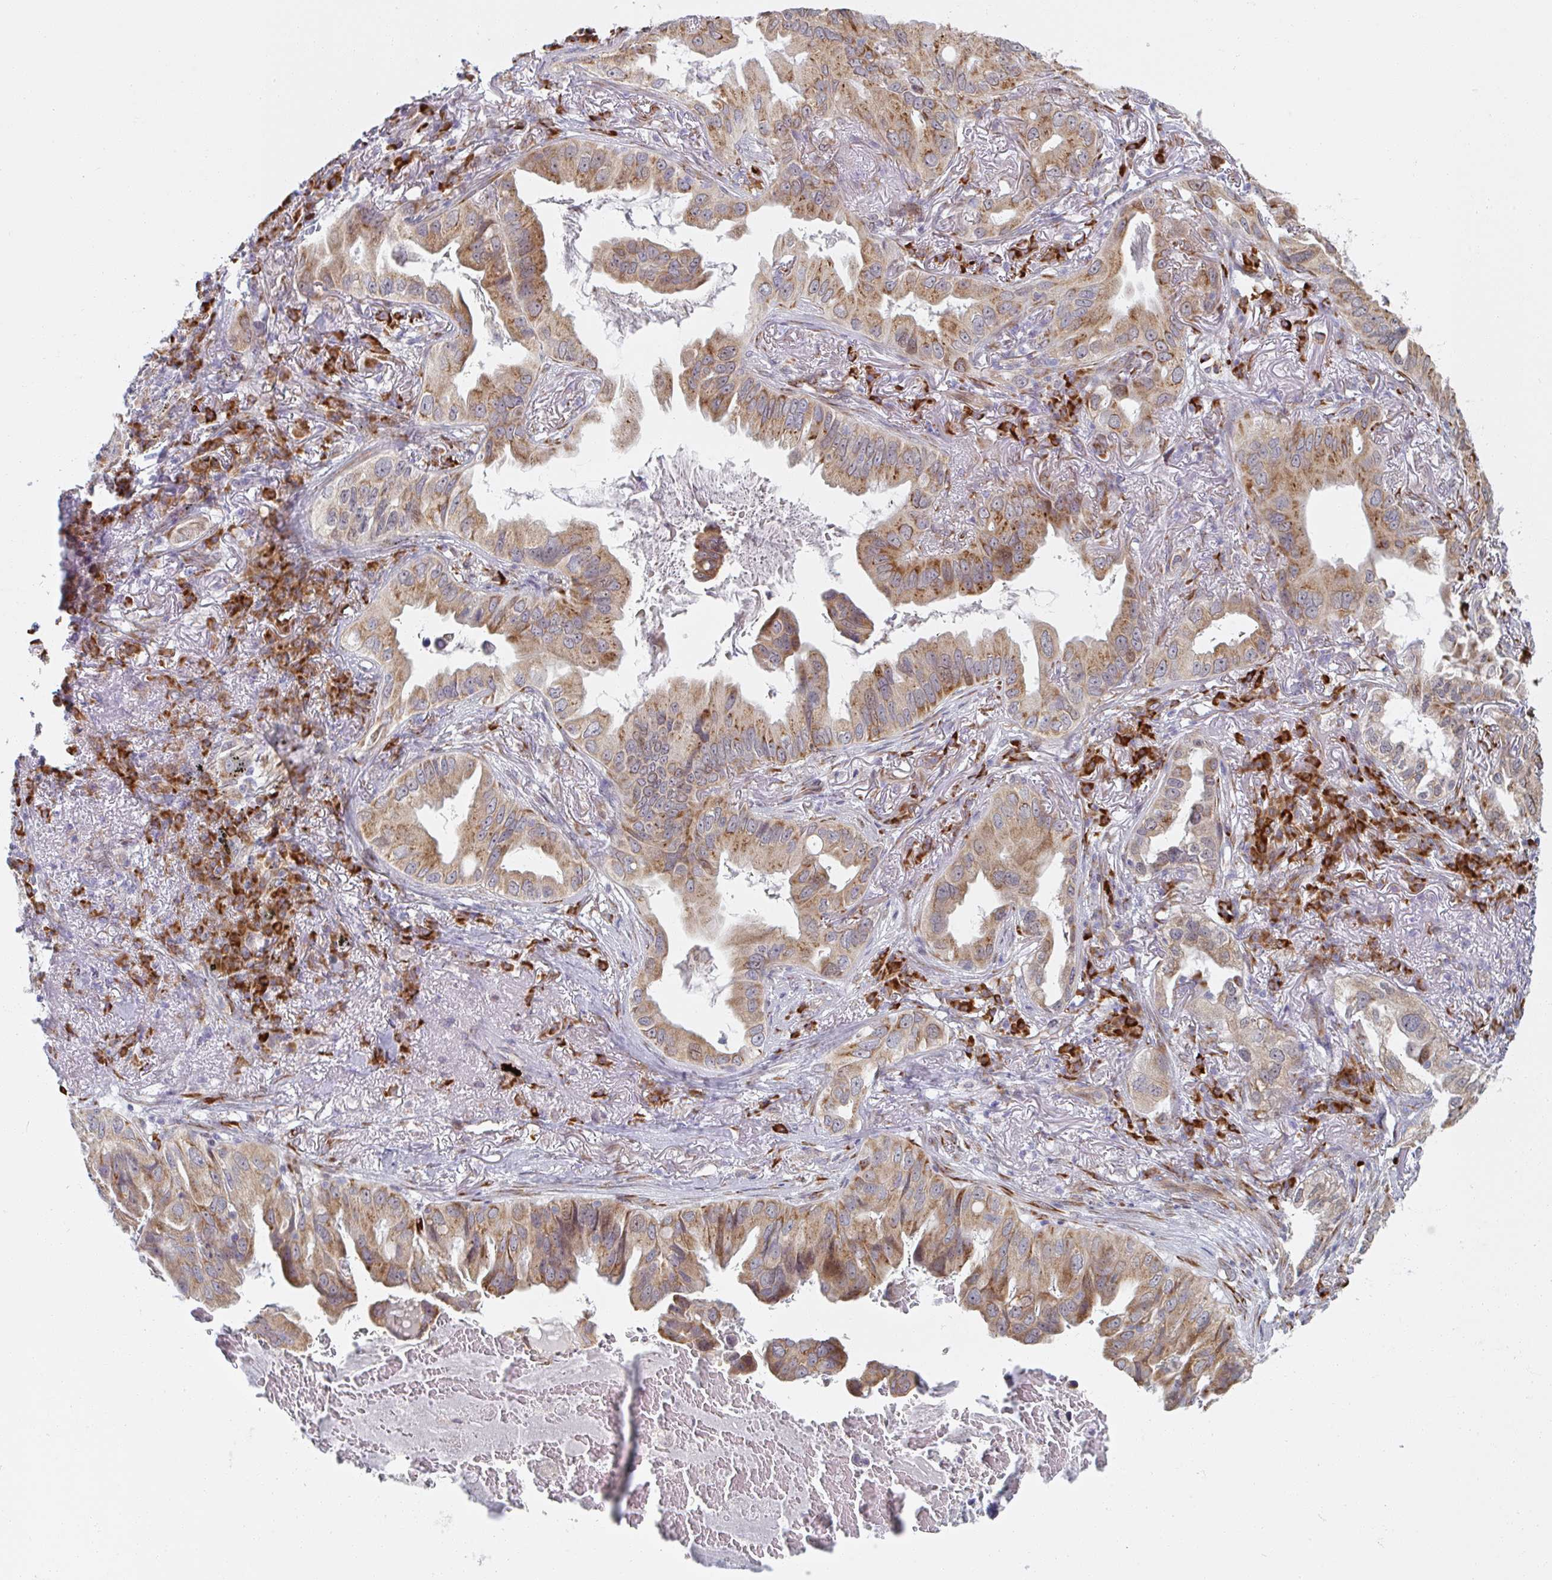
{"staining": {"intensity": "moderate", "quantity": ">75%", "location": "cytoplasmic/membranous"}, "tissue": "lung cancer", "cell_type": "Tumor cells", "image_type": "cancer", "snomed": [{"axis": "morphology", "description": "Adenocarcinoma, NOS"}, {"axis": "topography", "description": "Lung"}], "caption": "The immunohistochemical stain shows moderate cytoplasmic/membranous positivity in tumor cells of adenocarcinoma (lung) tissue.", "gene": "TRAPPC10", "patient": {"sex": "female", "age": 69}}